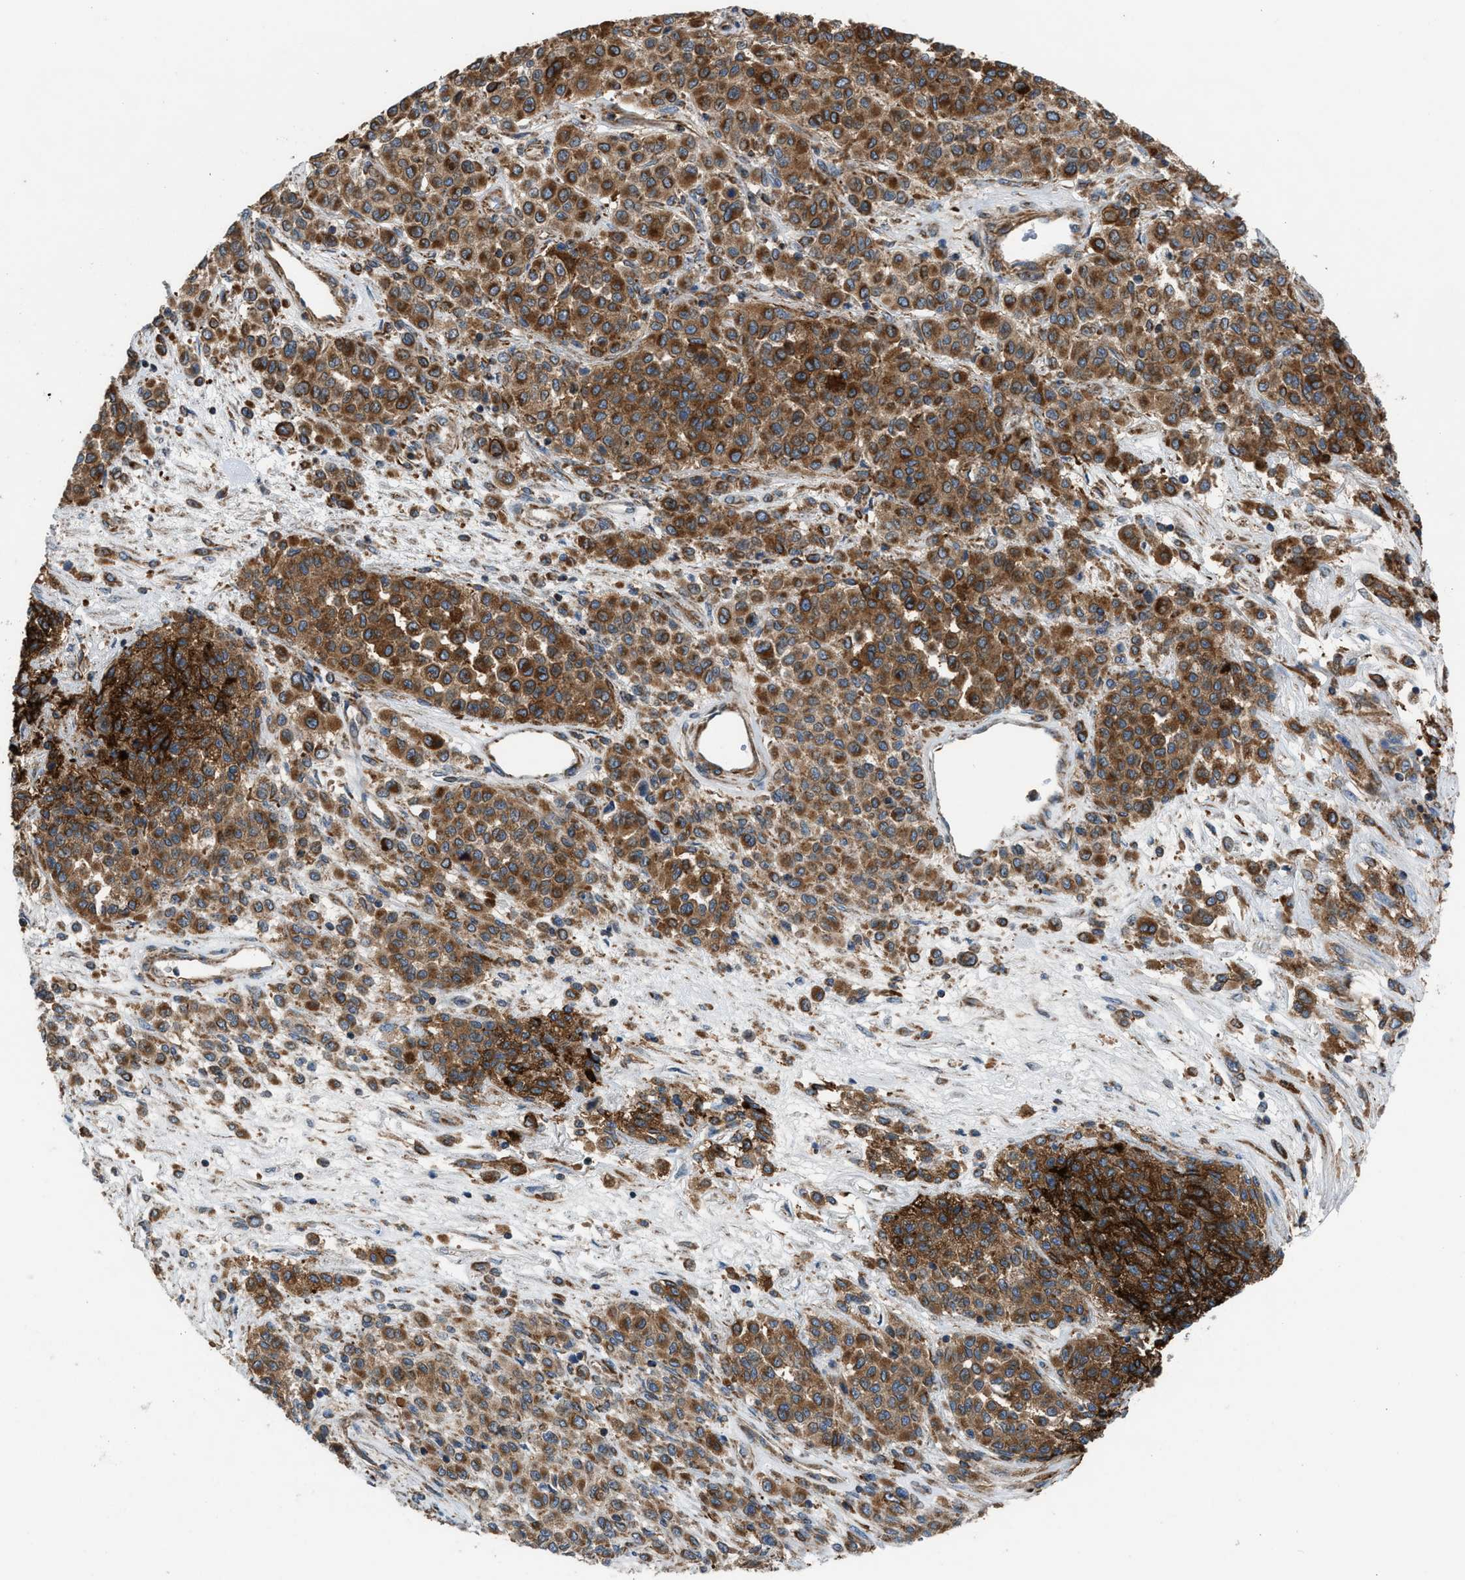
{"staining": {"intensity": "strong", "quantity": ">75%", "location": "cytoplasmic/membranous"}, "tissue": "melanoma", "cell_type": "Tumor cells", "image_type": "cancer", "snomed": [{"axis": "morphology", "description": "Malignant melanoma, Metastatic site"}, {"axis": "topography", "description": "Pancreas"}], "caption": "Melanoma was stained to show a protein in brown. There is high levels of strong cytoplasmic/membranous expression in about >75% of tumor cells.", "gene": "SLC10A3", "patient": {"sex": "female", "age": 30}}